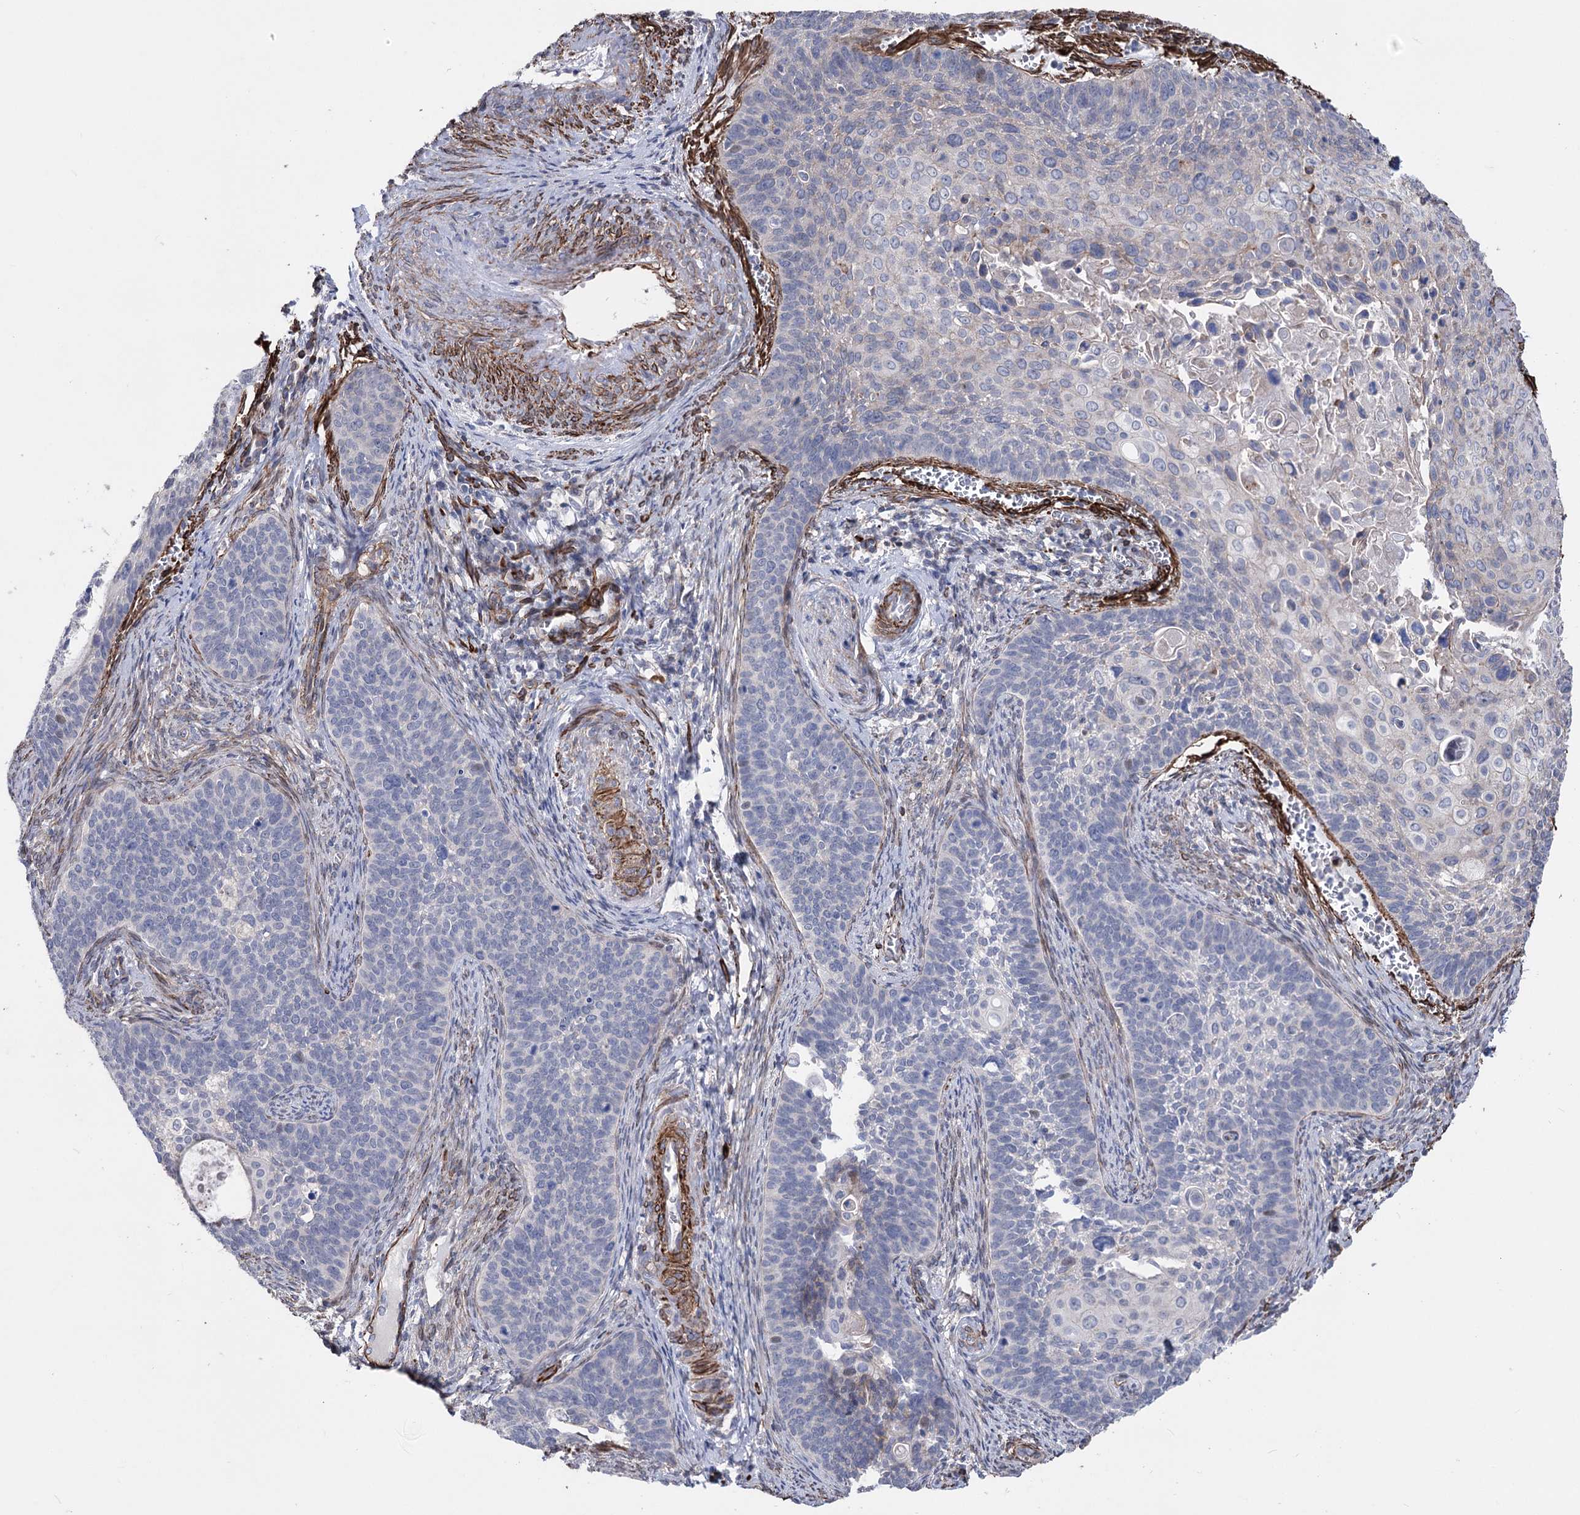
{"staining": {"intensity": "negative", "quantity": "none", "location": "none"}, "tissue": "cervical cancer", "cell_type": "Tumor cells", "image_type": "cancer", "snomed": [{"axis": "morphology", "description": "Squamous cell carcinoma, NOS"}, {"axis": "topography", "description": "Cervix"}], "caption": "Cervical cancer was stained to show a protein in brown. There is no significant staining in tumor cells.", "gene": "ARHGAP20", "patient": {"sex": "female", "age": 33}}